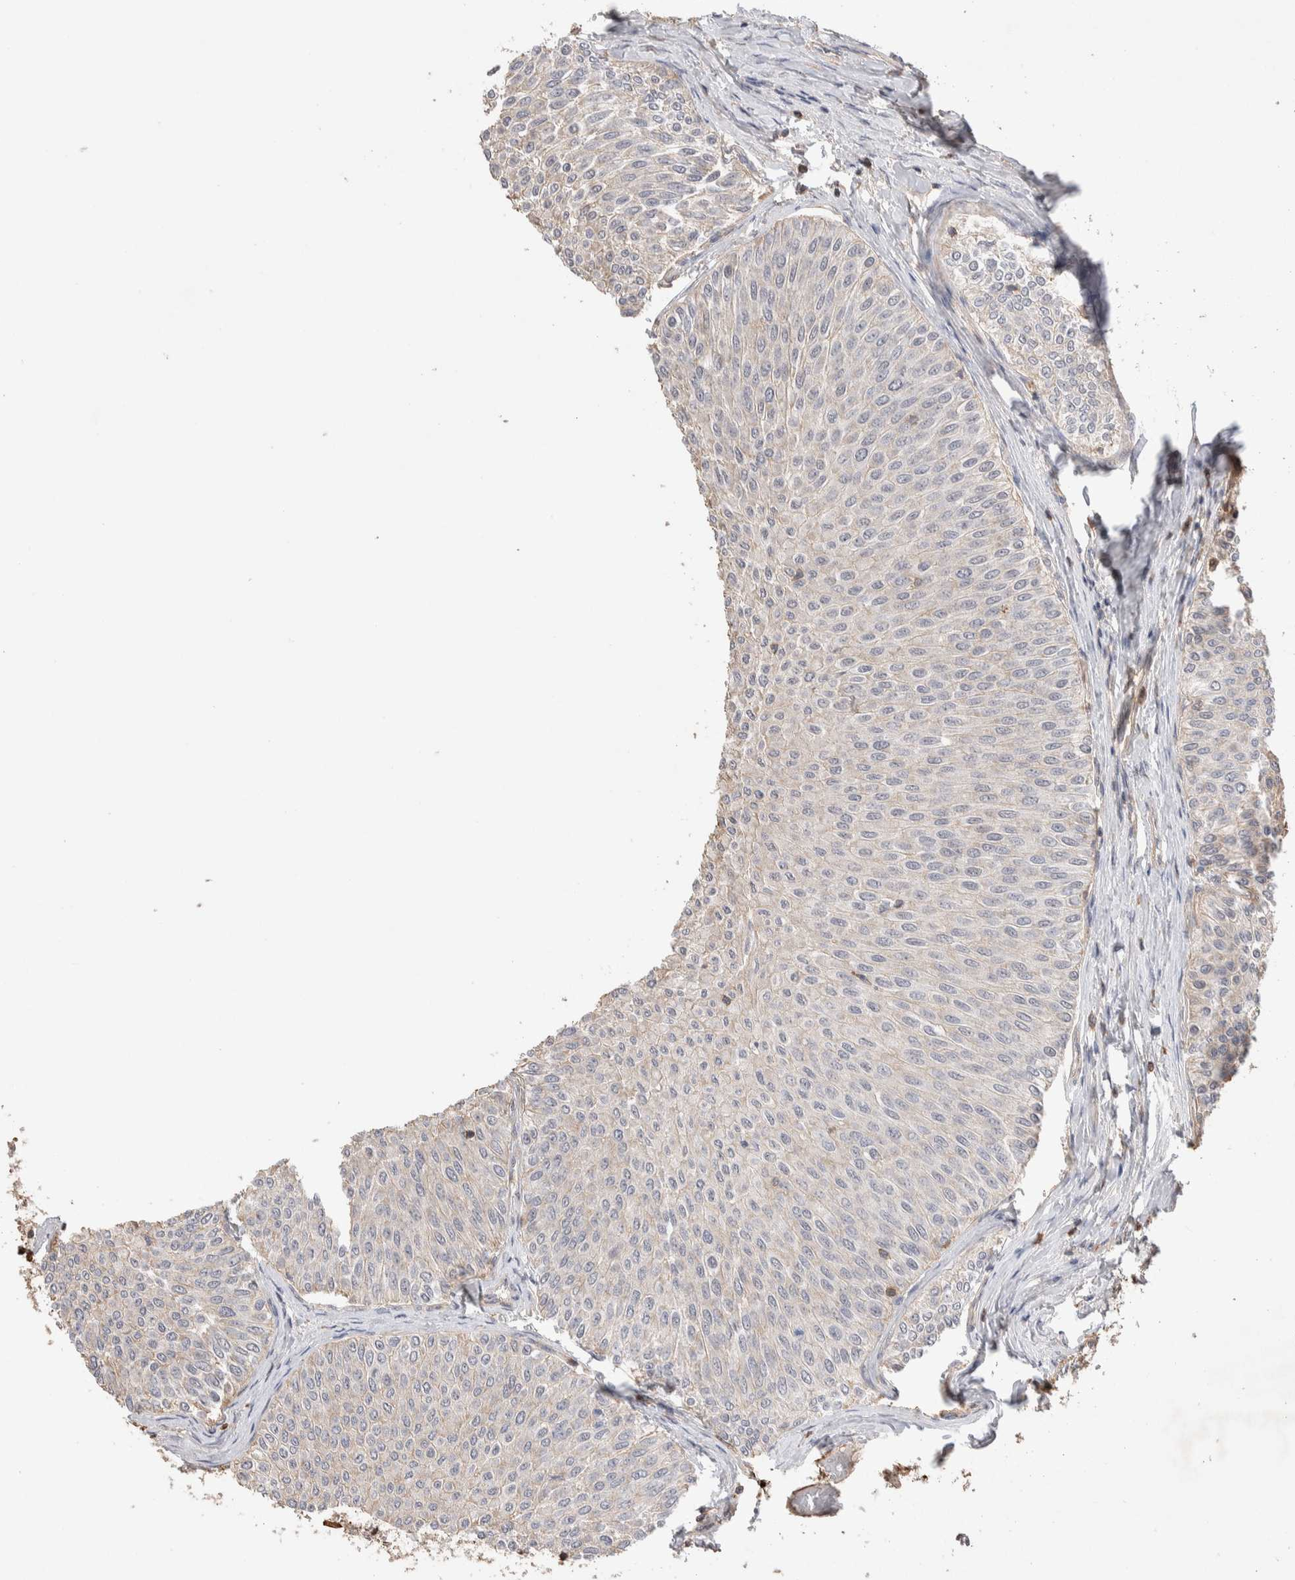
{"staining": {"intensity": "negative", "quantity": "none", "location": "none"}, "tissue": "urothelial cancer", "cell_type": "Tumor cells", "image_type": "cancer", "snomed": [{"axis": "morphology", "description": "Urothelial carcinoma, Low grade"}, {"axis": "topography", "description": "Urinary bladder"}], "caption": "Tumor cells are negative for brown protein staining in urothelial cancer.", "gene": "ZNF704", "patient": {"sex": "male", "age": 78}}